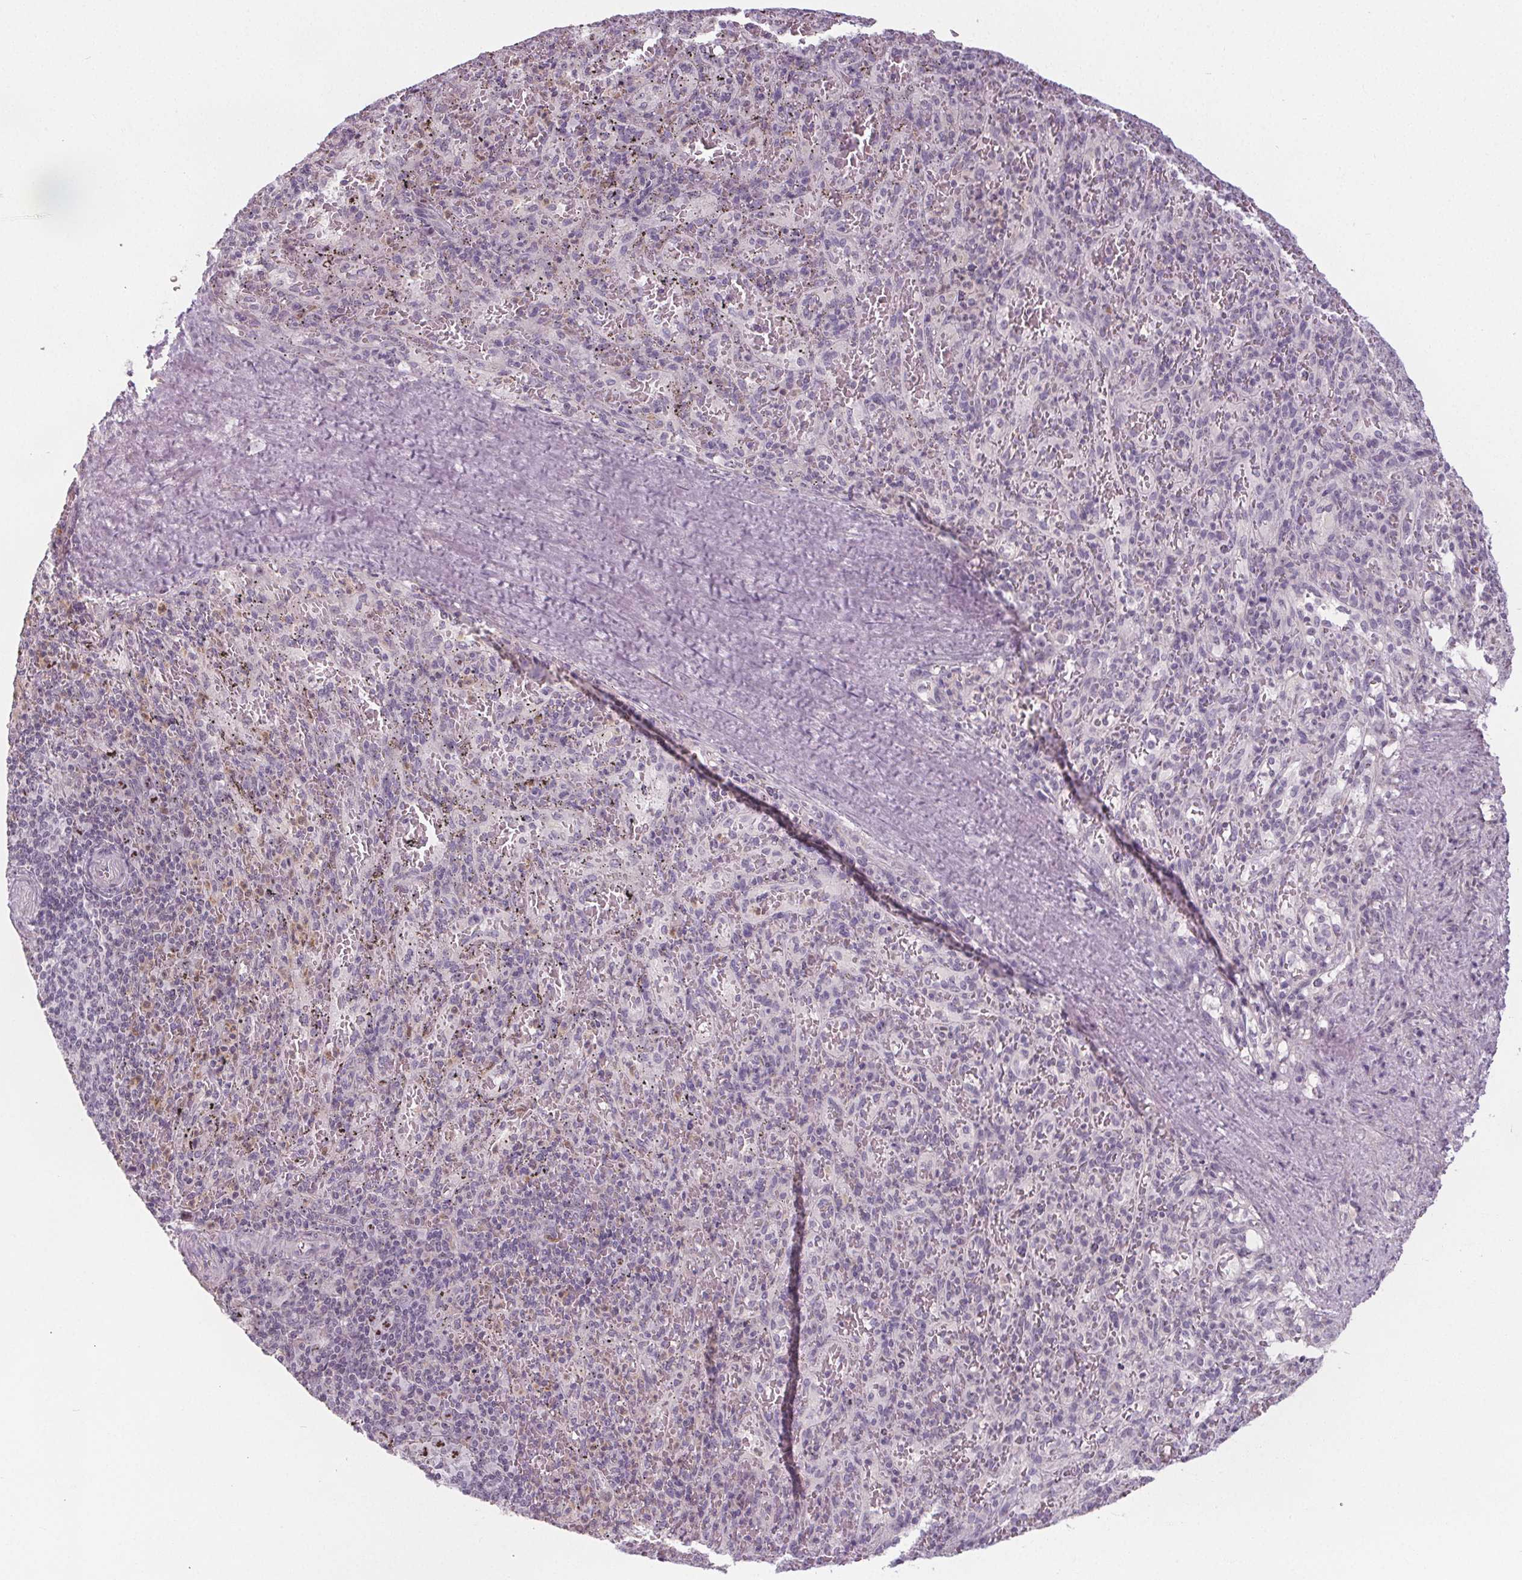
{"staining": {"intensity": "moderate", "quantity": "<25%", "location": "nuclear"}, "tissue": "spleen", "cell_type": "Cells in red pulp", "image_type": "normal", "snomed": [{"axis": "morphology", "description": "Normal tissue, NOS"}, {"axis": "topography", "description": "Spleen"}], "caption": "Immunohistochemical staining of unremarkable human spleen exhibits <25% levels of moderate nuclear protein expression in about <25% of cells in red pulp.", "gene": "NOLC1", "patient": {"sex": "male", "age": 57}}